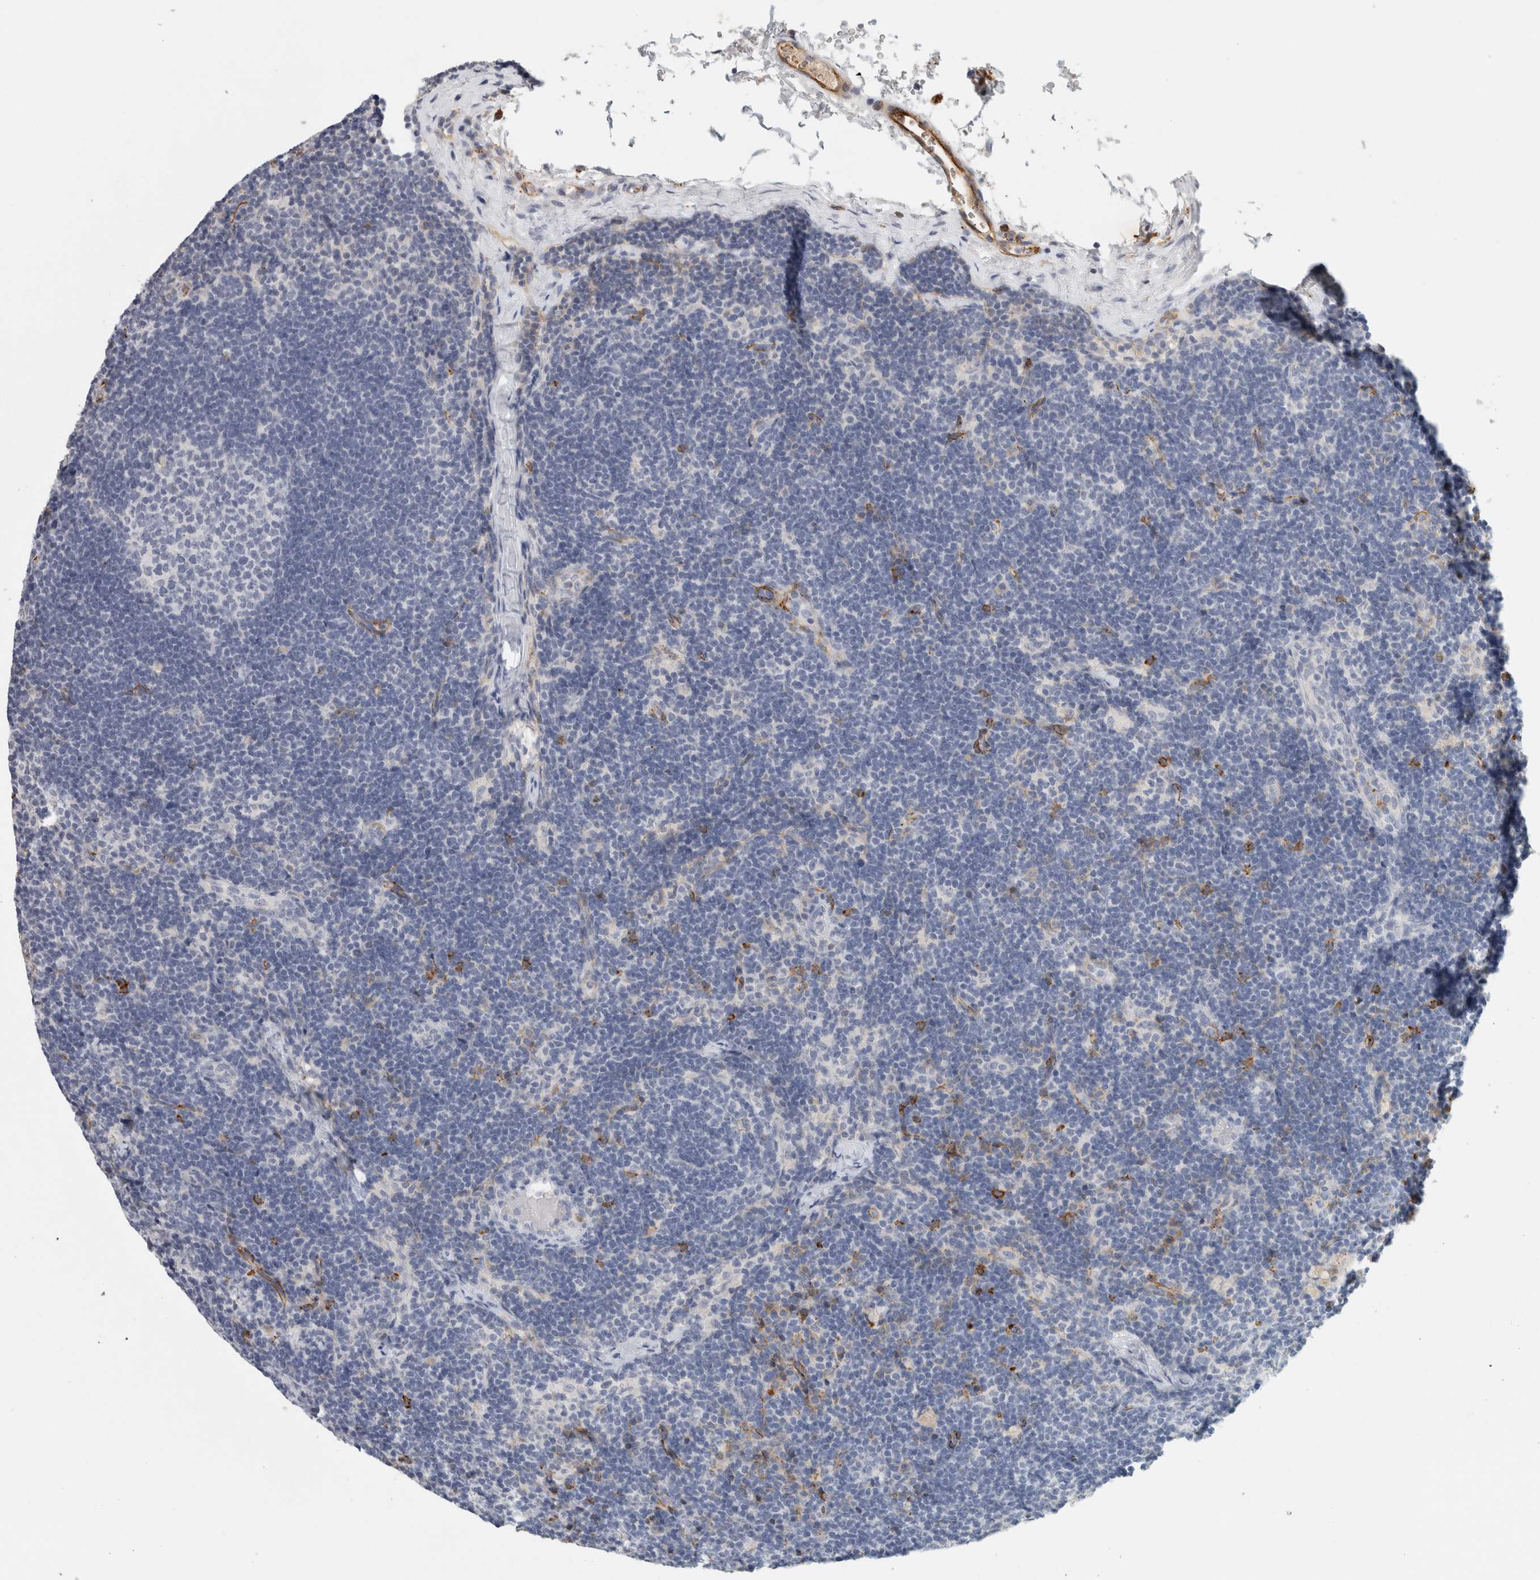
{"staining": {"intensity": "negative", "quantity": "none", "location": "none"}, "tissue": "lymph node", "cell_type": "Germinal center cells", "image_type": "normal", "snomed": [{"axis": "morphology", "description": "Normal tissue, NOS"}, {"axis": "topography", "description": "Lymph node"}], "caption": "Lymph node stained for a protein using immunohistochemistry (IHC) displays no expression germinal center cells.", "gene": "CD36", "patient": {"sex": "female", "age": 22}}